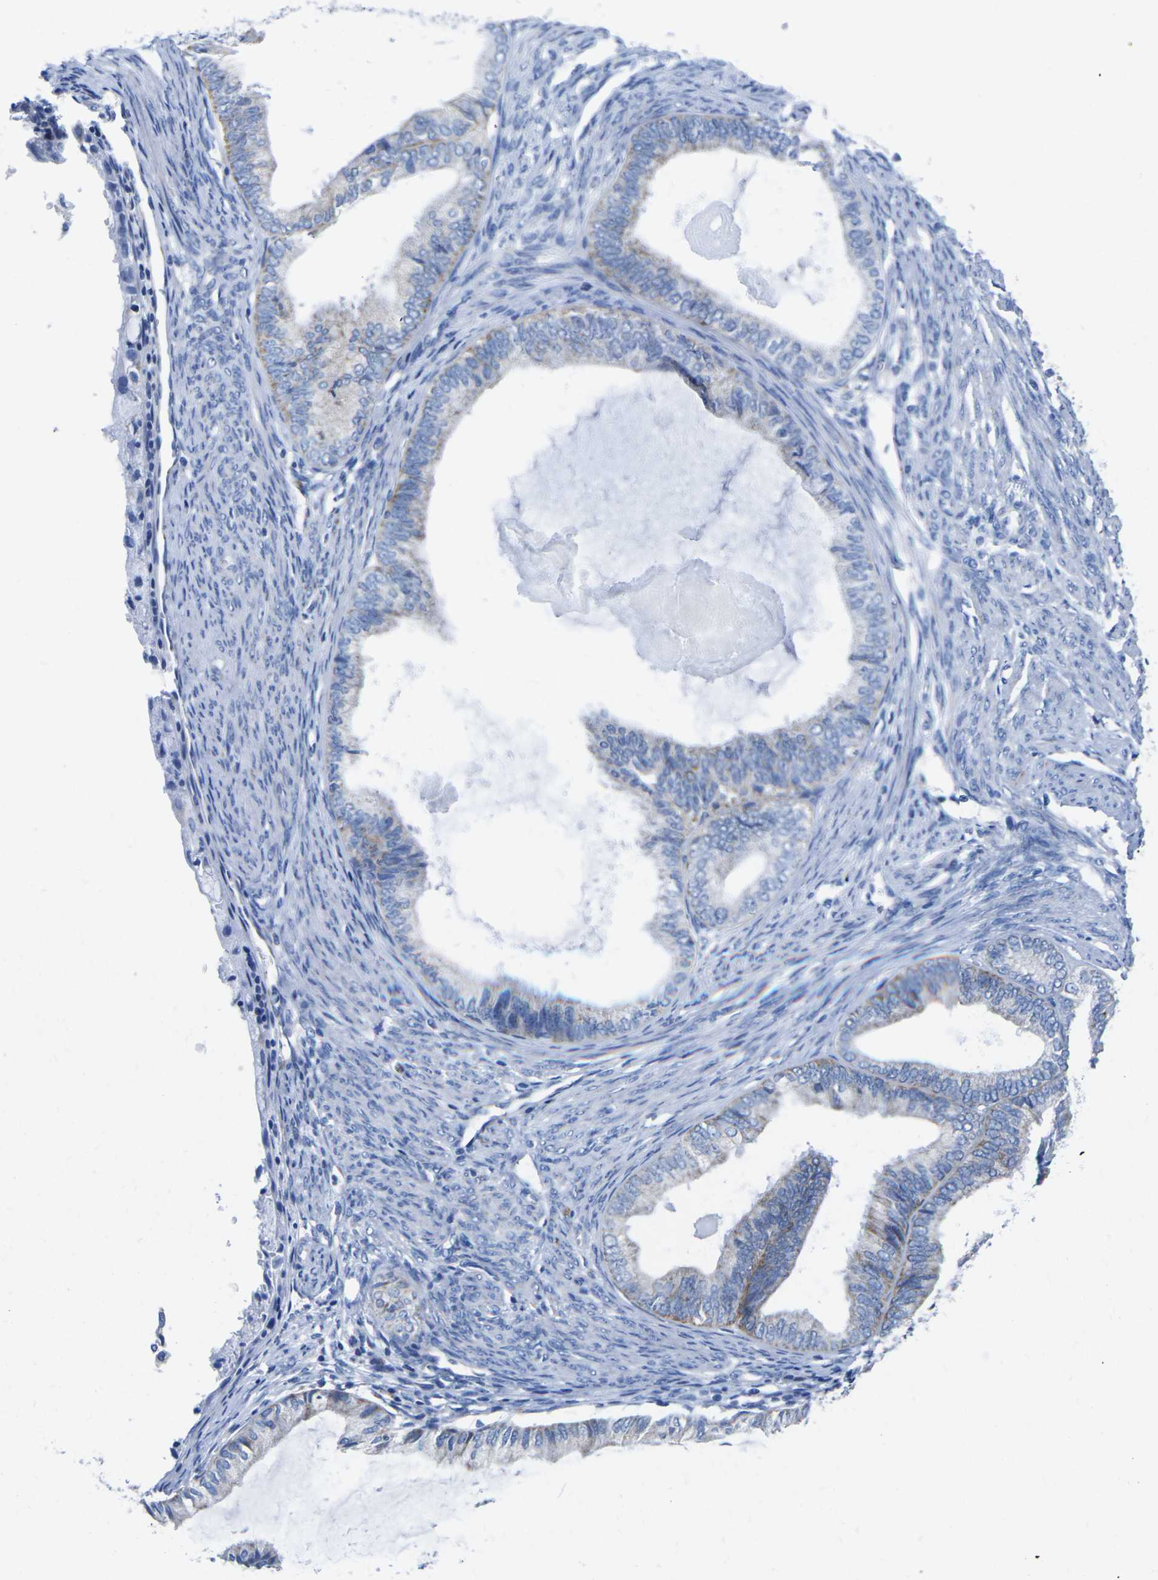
{"staining": {"intensity": "weak", "quantity": "25%-75%", "location": "cytoplasmic/membranous"}, "tissue": "endometrial cancer", "cell_type": "Tumor cells", "image_type": "cancer", "snomed": [{"axis": "morphology", "description": "Adenocarcinoma, NOS"}, {"axis": "topography", "description": "Endometrium"}], "caption": "High-power microscopy captured an IHC image of adenocarcinoma (endometrial), revealing weak cytoplasmic/membranous positivity in about 25%-75% of tumor cells.", "gene": "TMEM204", "patient": {"sex": "female", "age": 86}}